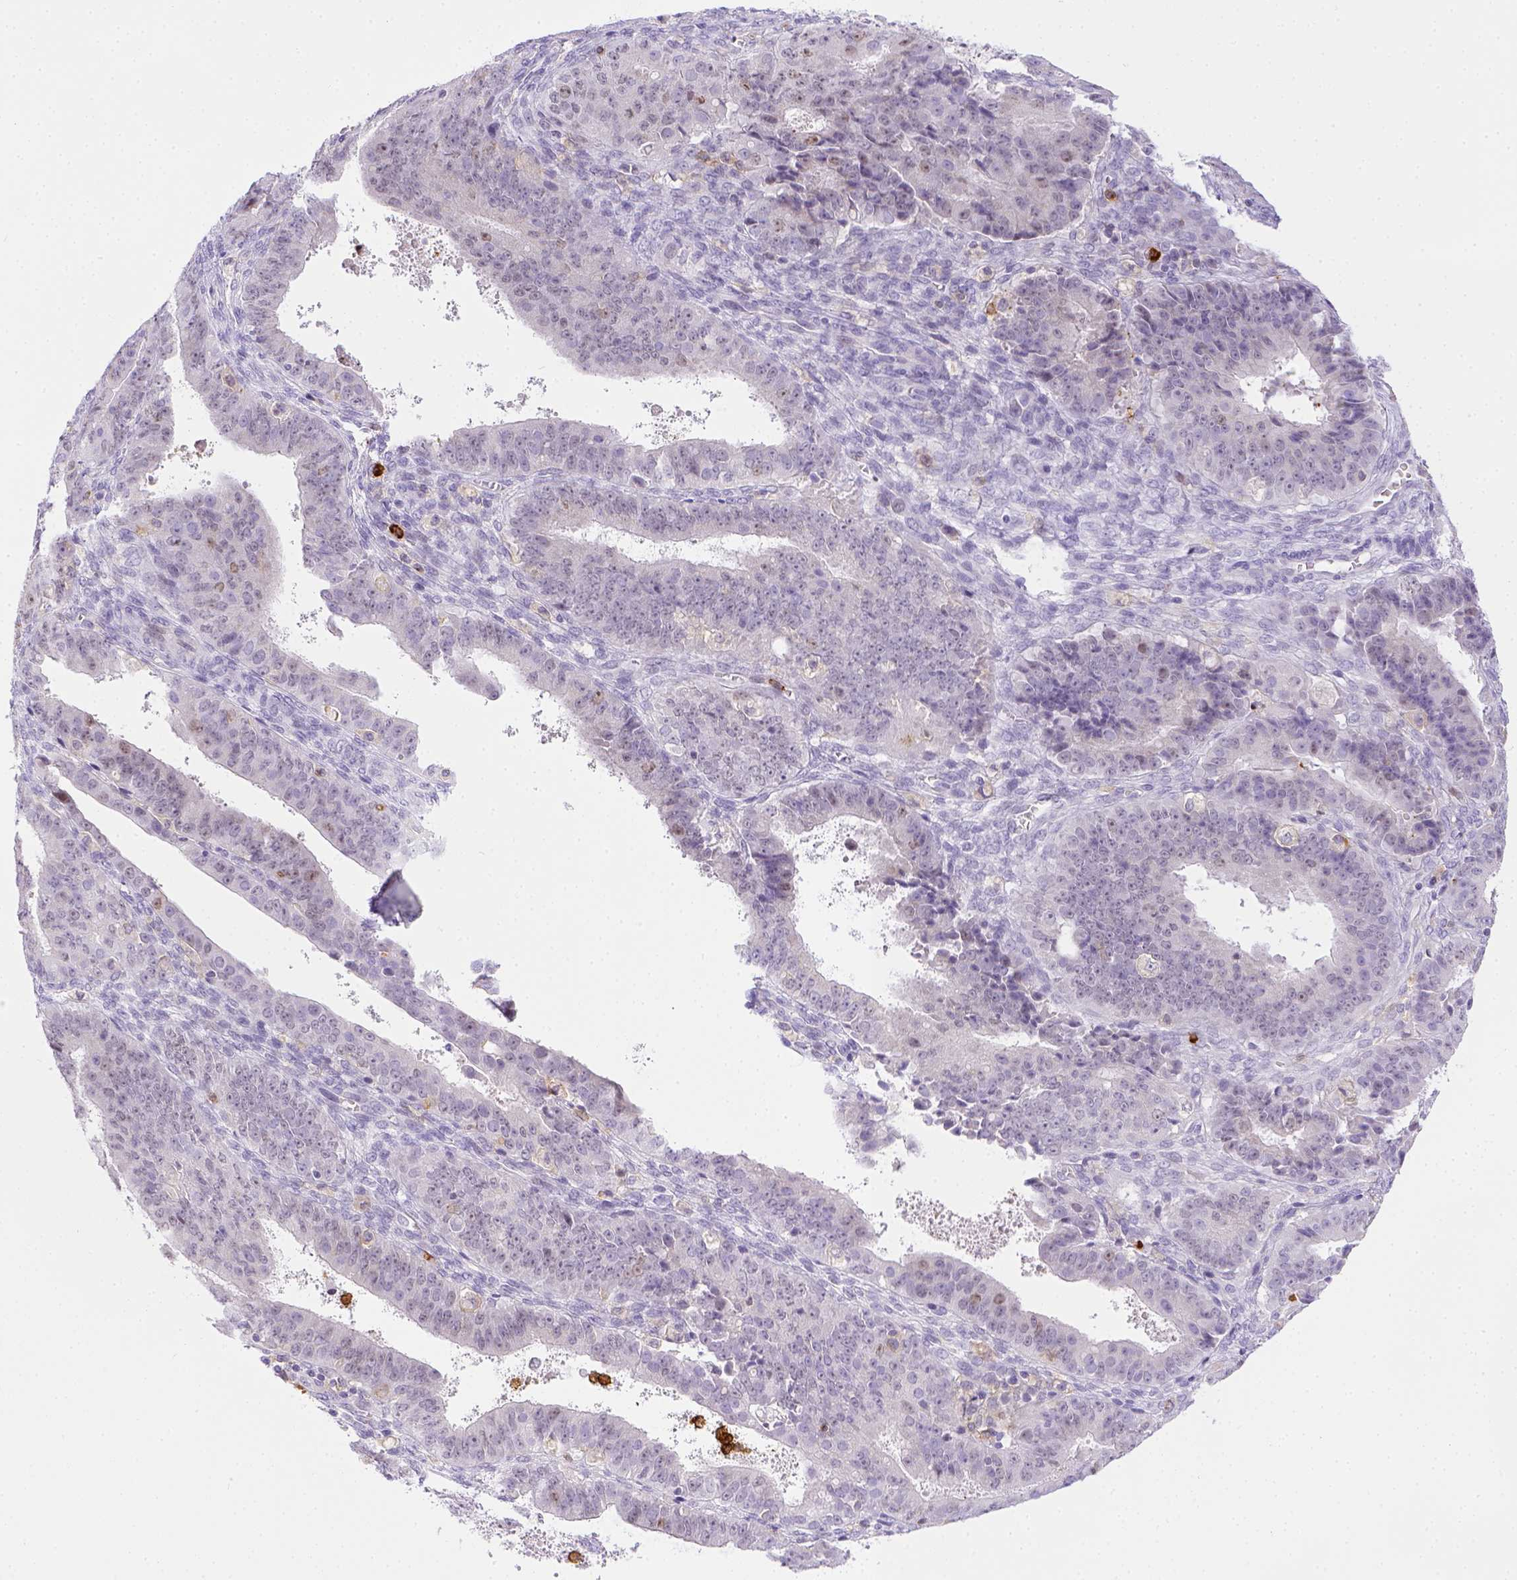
{"staining": {"intensity": "negative", "quantity": "none", "location": "none"}, "tissue": "ovarian cancer", "cell_type": "Tumor cells", "image_type": "cancer", "snomed": [{"axis": "morphology", "description": "Carcinoma, endometroid"}, {"axis": "topography", "description": "Ovary"}], "caption": "The photomicrograph exhibits no staining of tumor cells in ovarian cancer (endometroid carcinoma).", "gene": "ITGAM", "patient": {"sex": "female", "age": 42}}